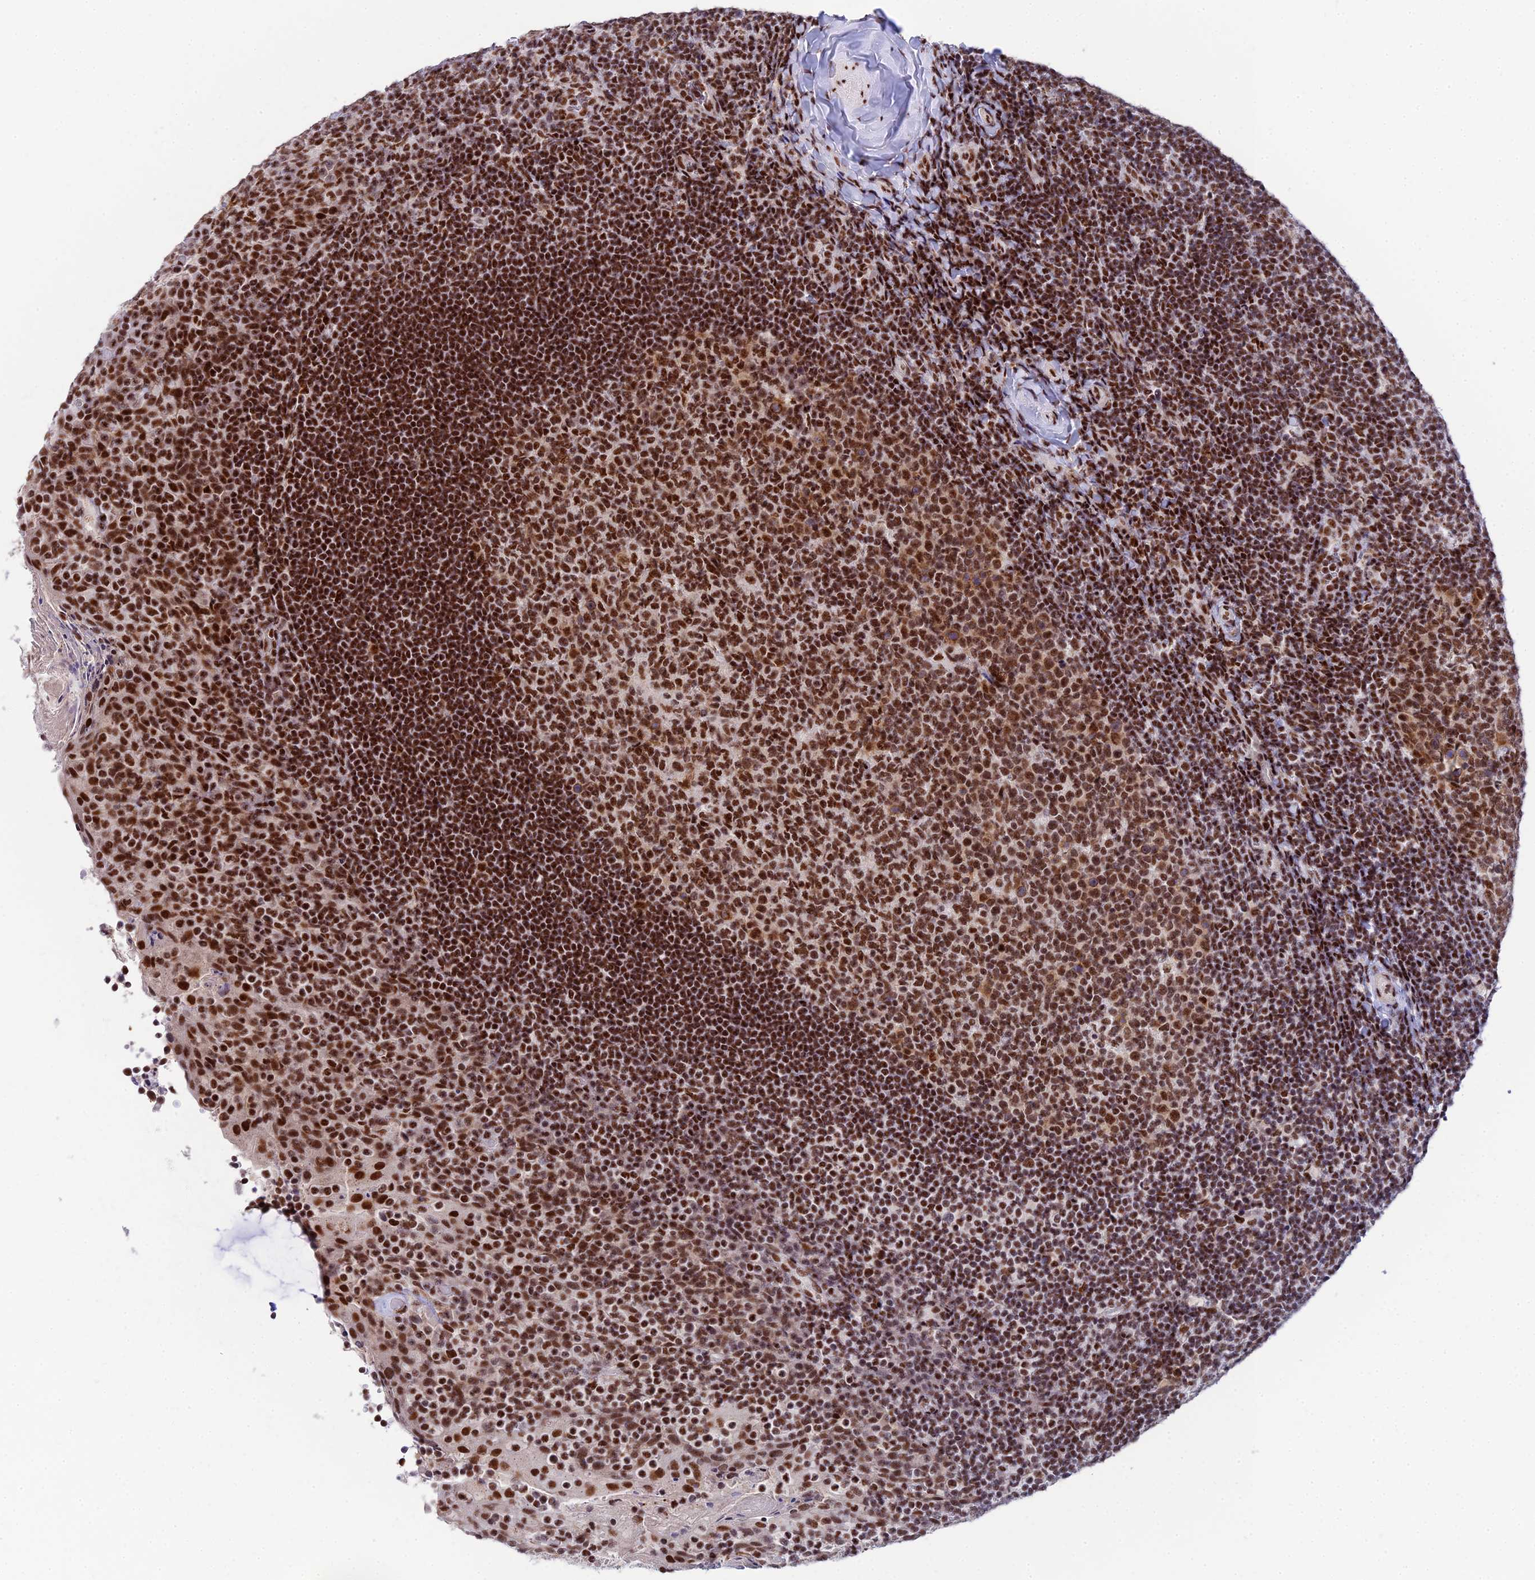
{"staining": {"intensity": "moderate", "quantity": ">75%", "location": "cytoplasmic/membranous,nuclear"}, "tissue": "tonsil", "cell_type": "Germinal center cells", "image_type": "normal", "snomed": [{"axis": "morphology", "description": "Normal tissue, NOS"}, {"axis": "topography", "description": "Tonsil"}], "caption": "High-magnification brightfield microscopy of unremarkable tonsil stained with DAB (3,3'-diaminobenzidine) (brown) and counterstained with hematoxylin (blue). germinal center cells exhibit moderate cytoplasmic/membranous,nuclear positivity is appreciated in approximately>75% of cells. Immunohistochemistry stains the protein of interest in brown and the nuclei are stained blue.", "gene": "USP22", "patient": {"sex": "female", "age": 10}}